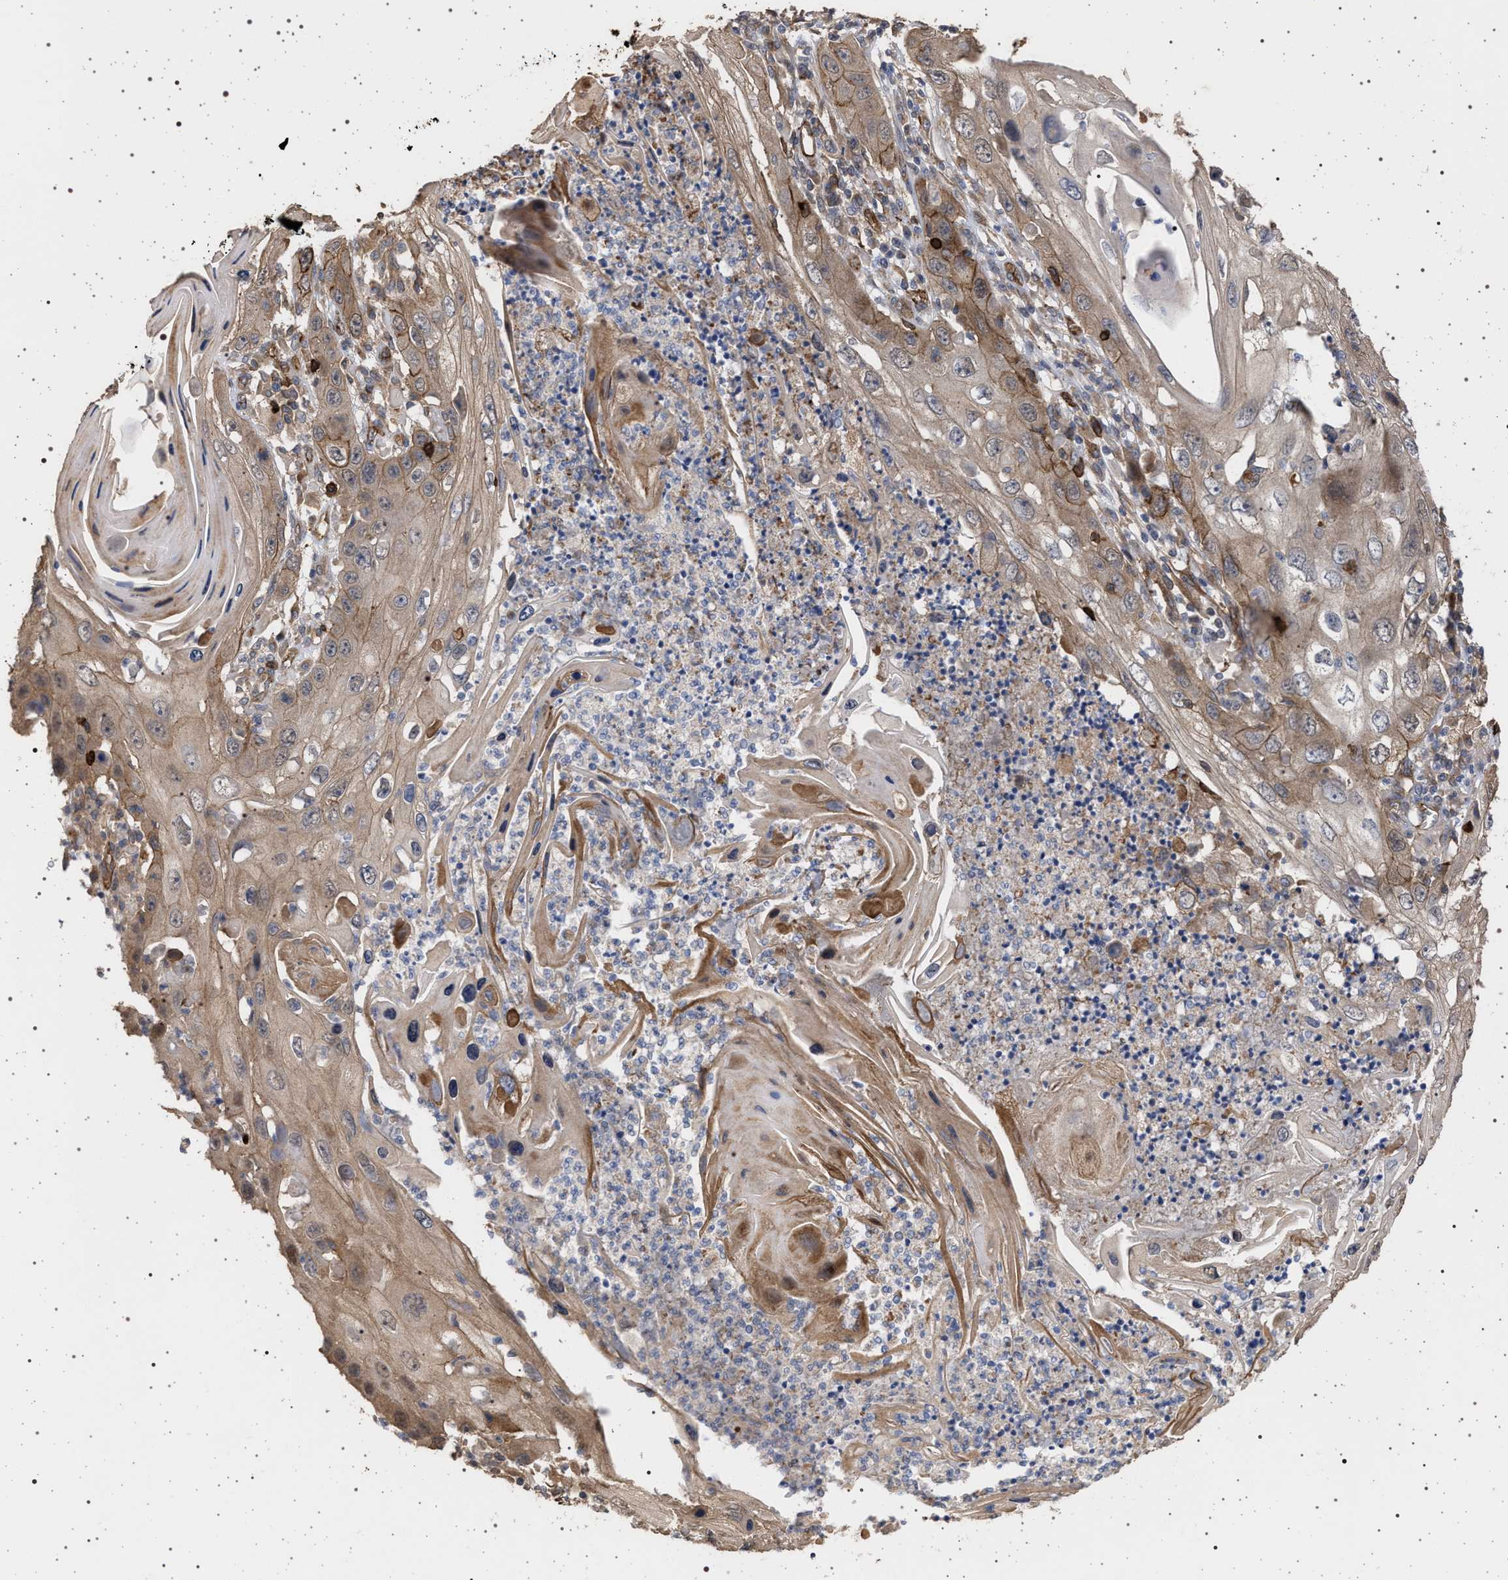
{"staining": {"intensity": "moderate", "quantity": ">75%", "location": "cytoplasmic/membranous"}, "tissue": "skin cancer", "cell_type": "Tumor cells", "image_type": "cancer", "snomed": [{"axis": "morphology", "description": "Squamous cell carcinoma, NOS"}, {"axis": "topography", "description": "Skin"}], "caption": "Skin cancer (squamous cell carcinoma) tissue exhibits moderate cytoplasmic/membranous positivity in about >75% of tumor cells, visualized by immunohistochemistry. (Brightfield microscopy of DAB IHC at high magnification).", "gene": "IFT20", "patient": {"sex": "male", "age": 55}}